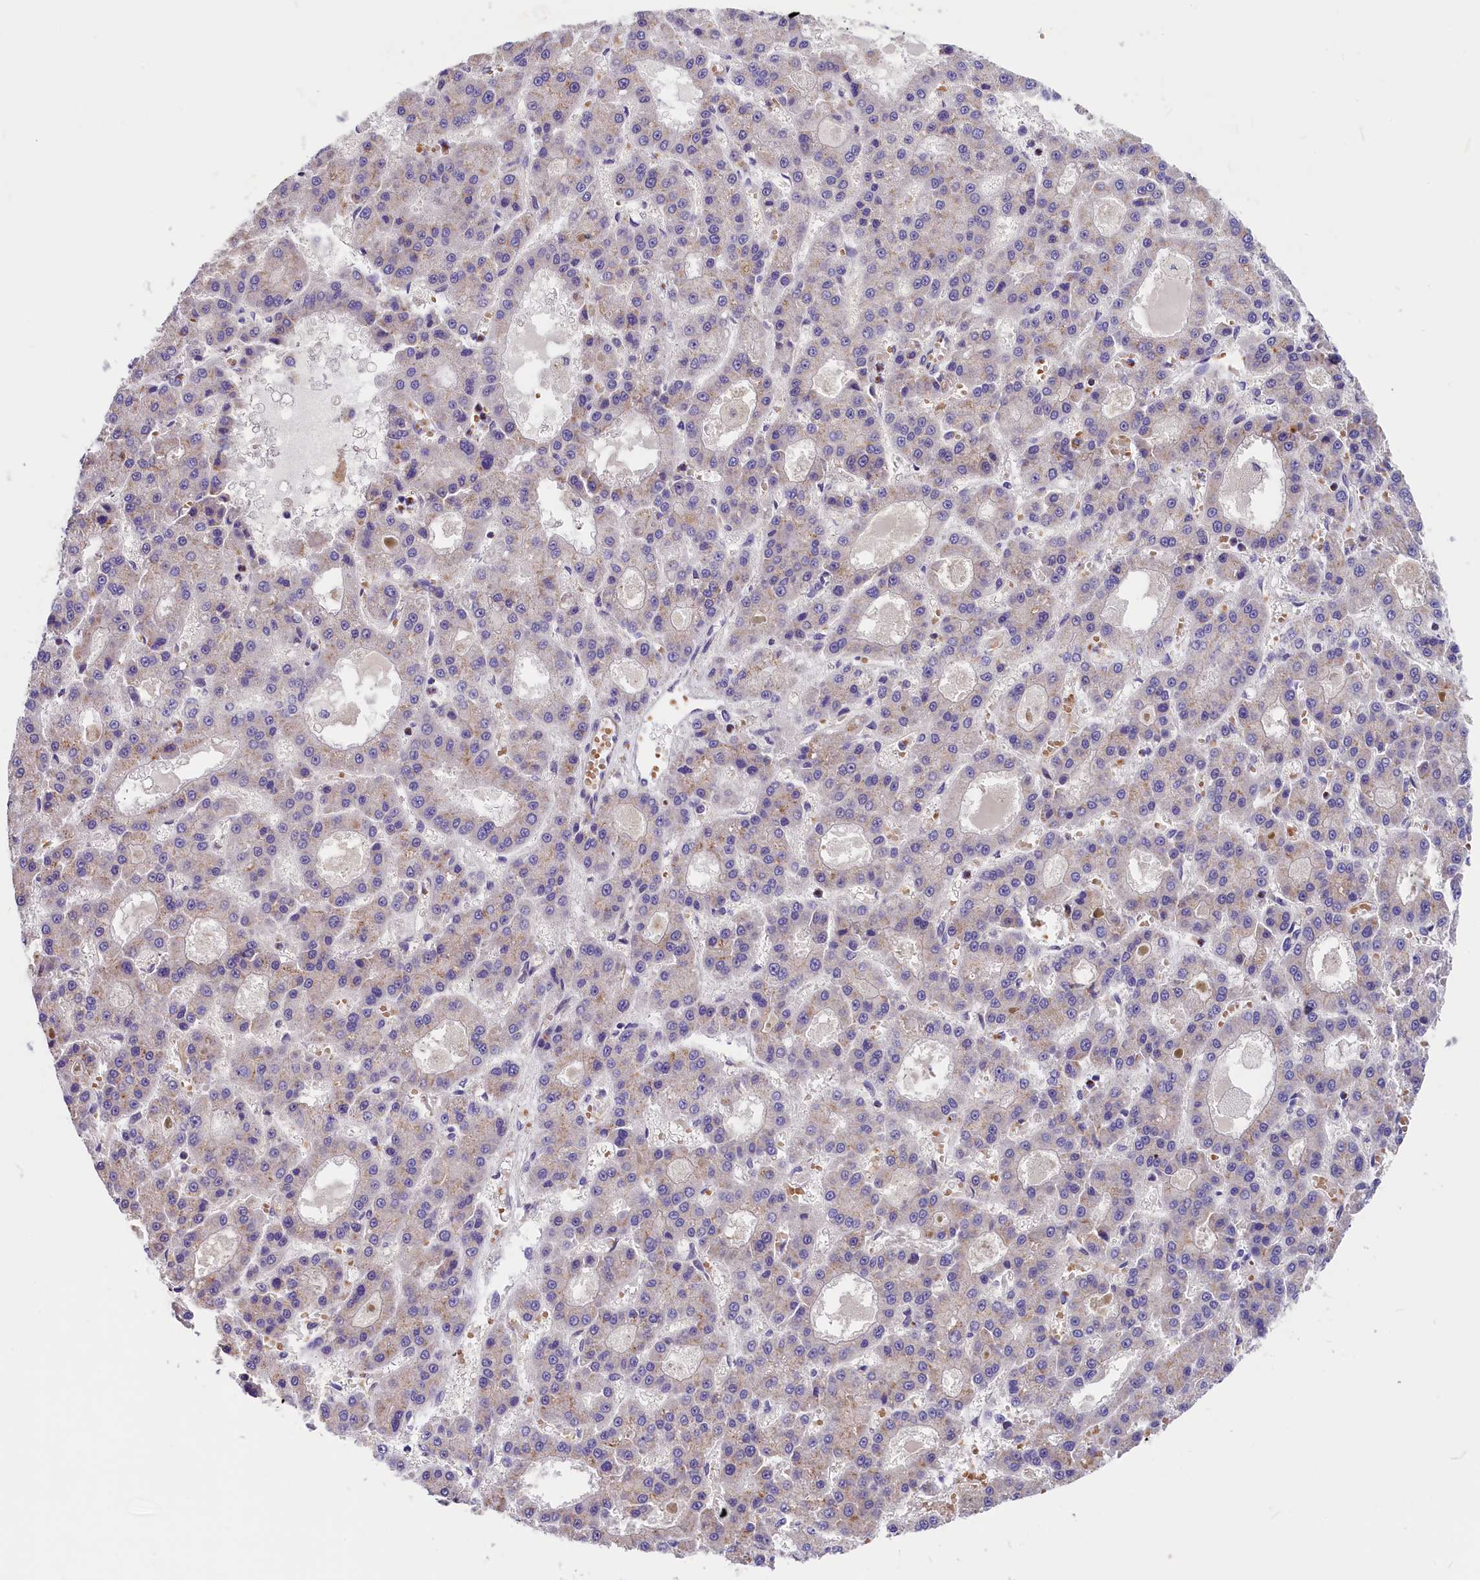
{"staining": {"intensity": "negative", "quantity": "none", "location": "none"}, "tissue": "liver cancer", "cell_type": "Tumor cells", "image_type": "cancer", "snomed": [{"axis": "morphology", "description": "Carcinoma, Hepatocellular, NOS"}, {"axis": "topography", "description": "Liver"}], "caption": "A high-resolution image shows immunohistochemistry staining of hepatocellular carcinoma (liver), which reveals no significant expression in tumor cells. The staining is performed using DAB brown chromogen with nuclei counter-stained in using hematoxylin.", "gene": "MED20", "patient": {"sex": "male", "age": 70}}